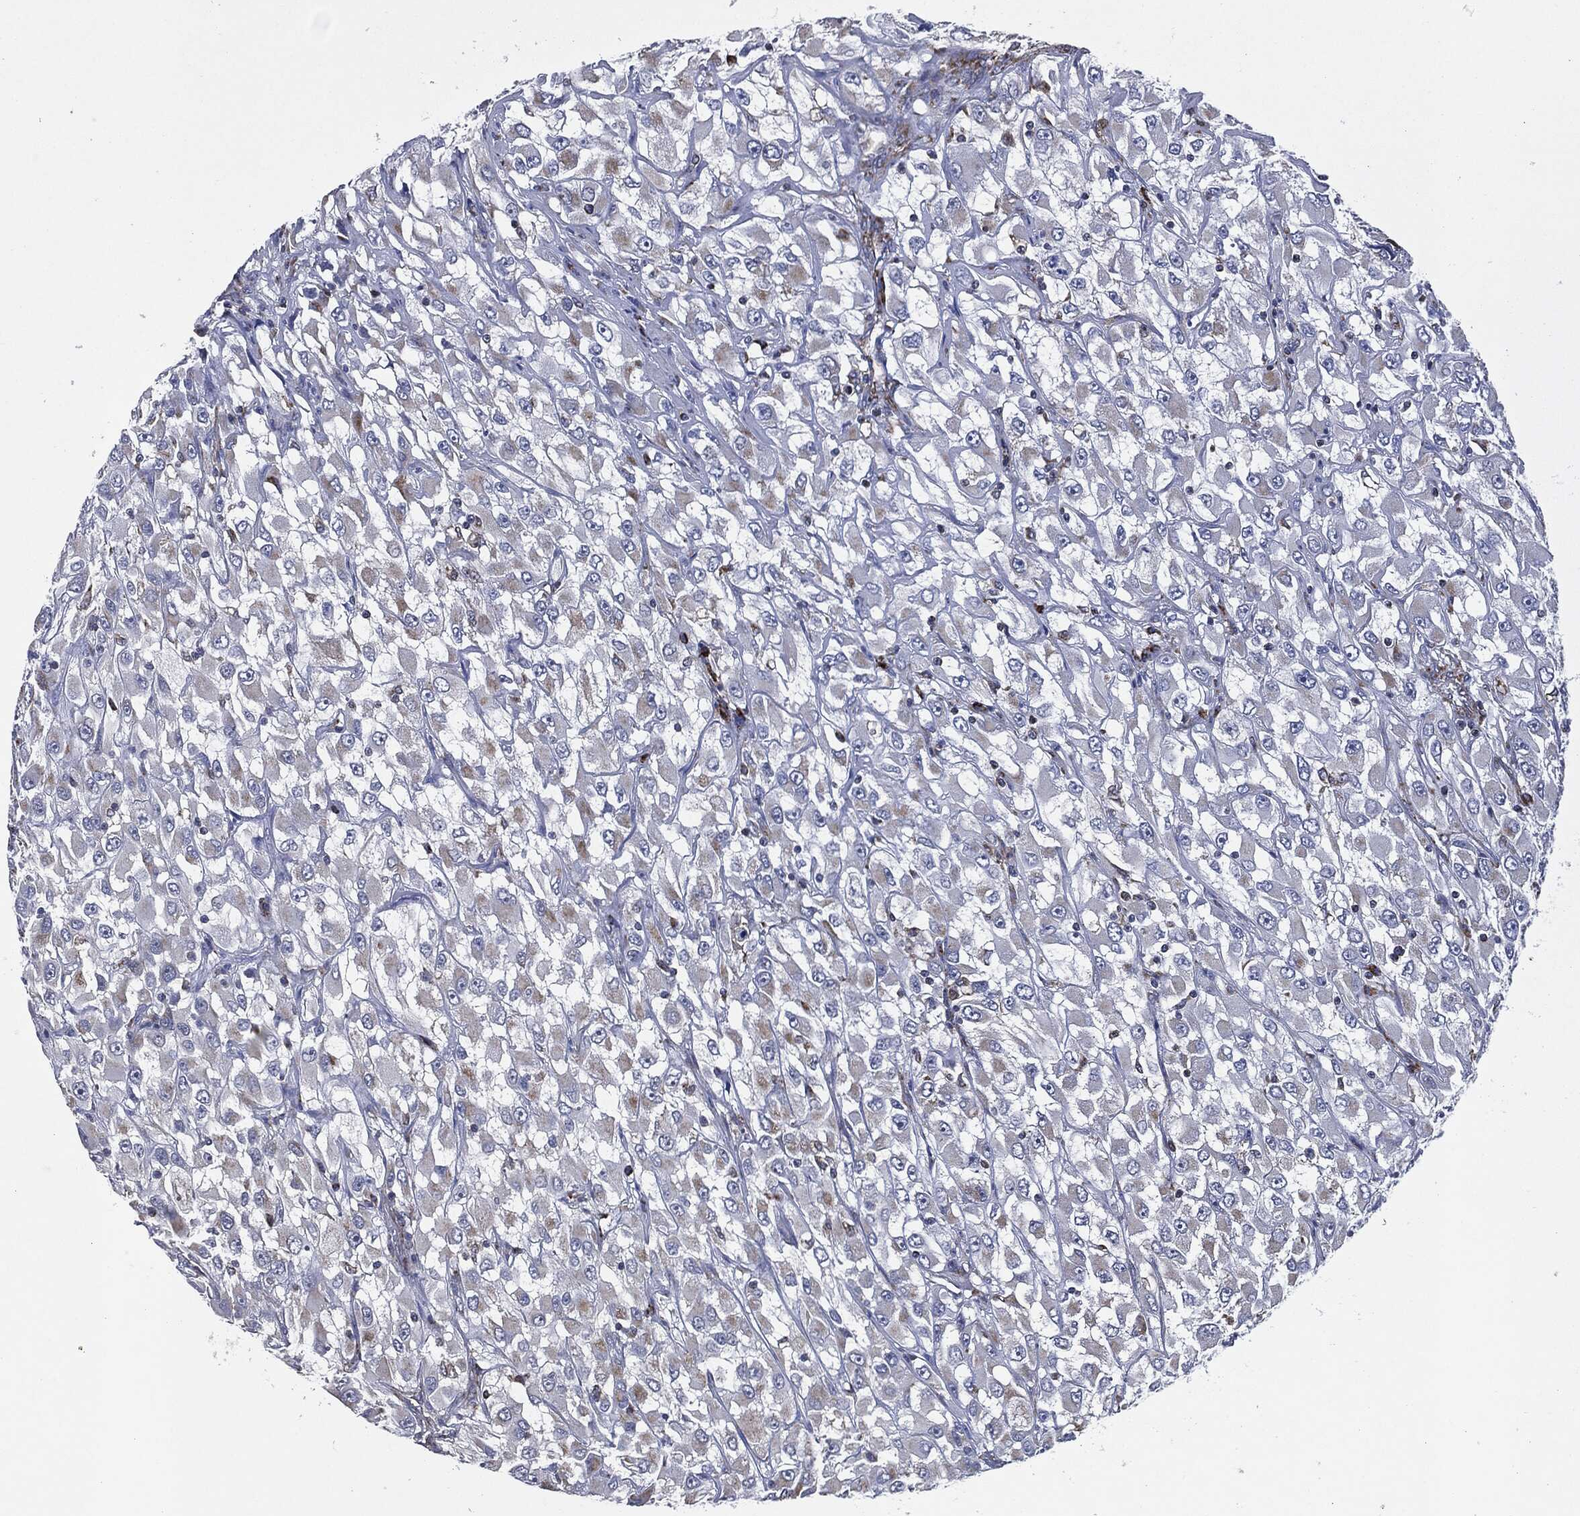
{"staining": {"intensity": "negative", "quantity": "none", "location": "none"}, "tissue": "renal cancer", "cell_type": "Tumor cells", "image_type": "cancer", "snomed": [{"axis": "morphology", "description": "Adenocarcinoma, NOS"}, {"axis": "topography", "description": "Kidney"}], "caption": "This is a image of immunohistochemistry staining of adenocarcinoma (renal), which shows no positivity in tumor cells.", "gene": "NDUFV2", "patient": {"sex": "female", "age": 52}}